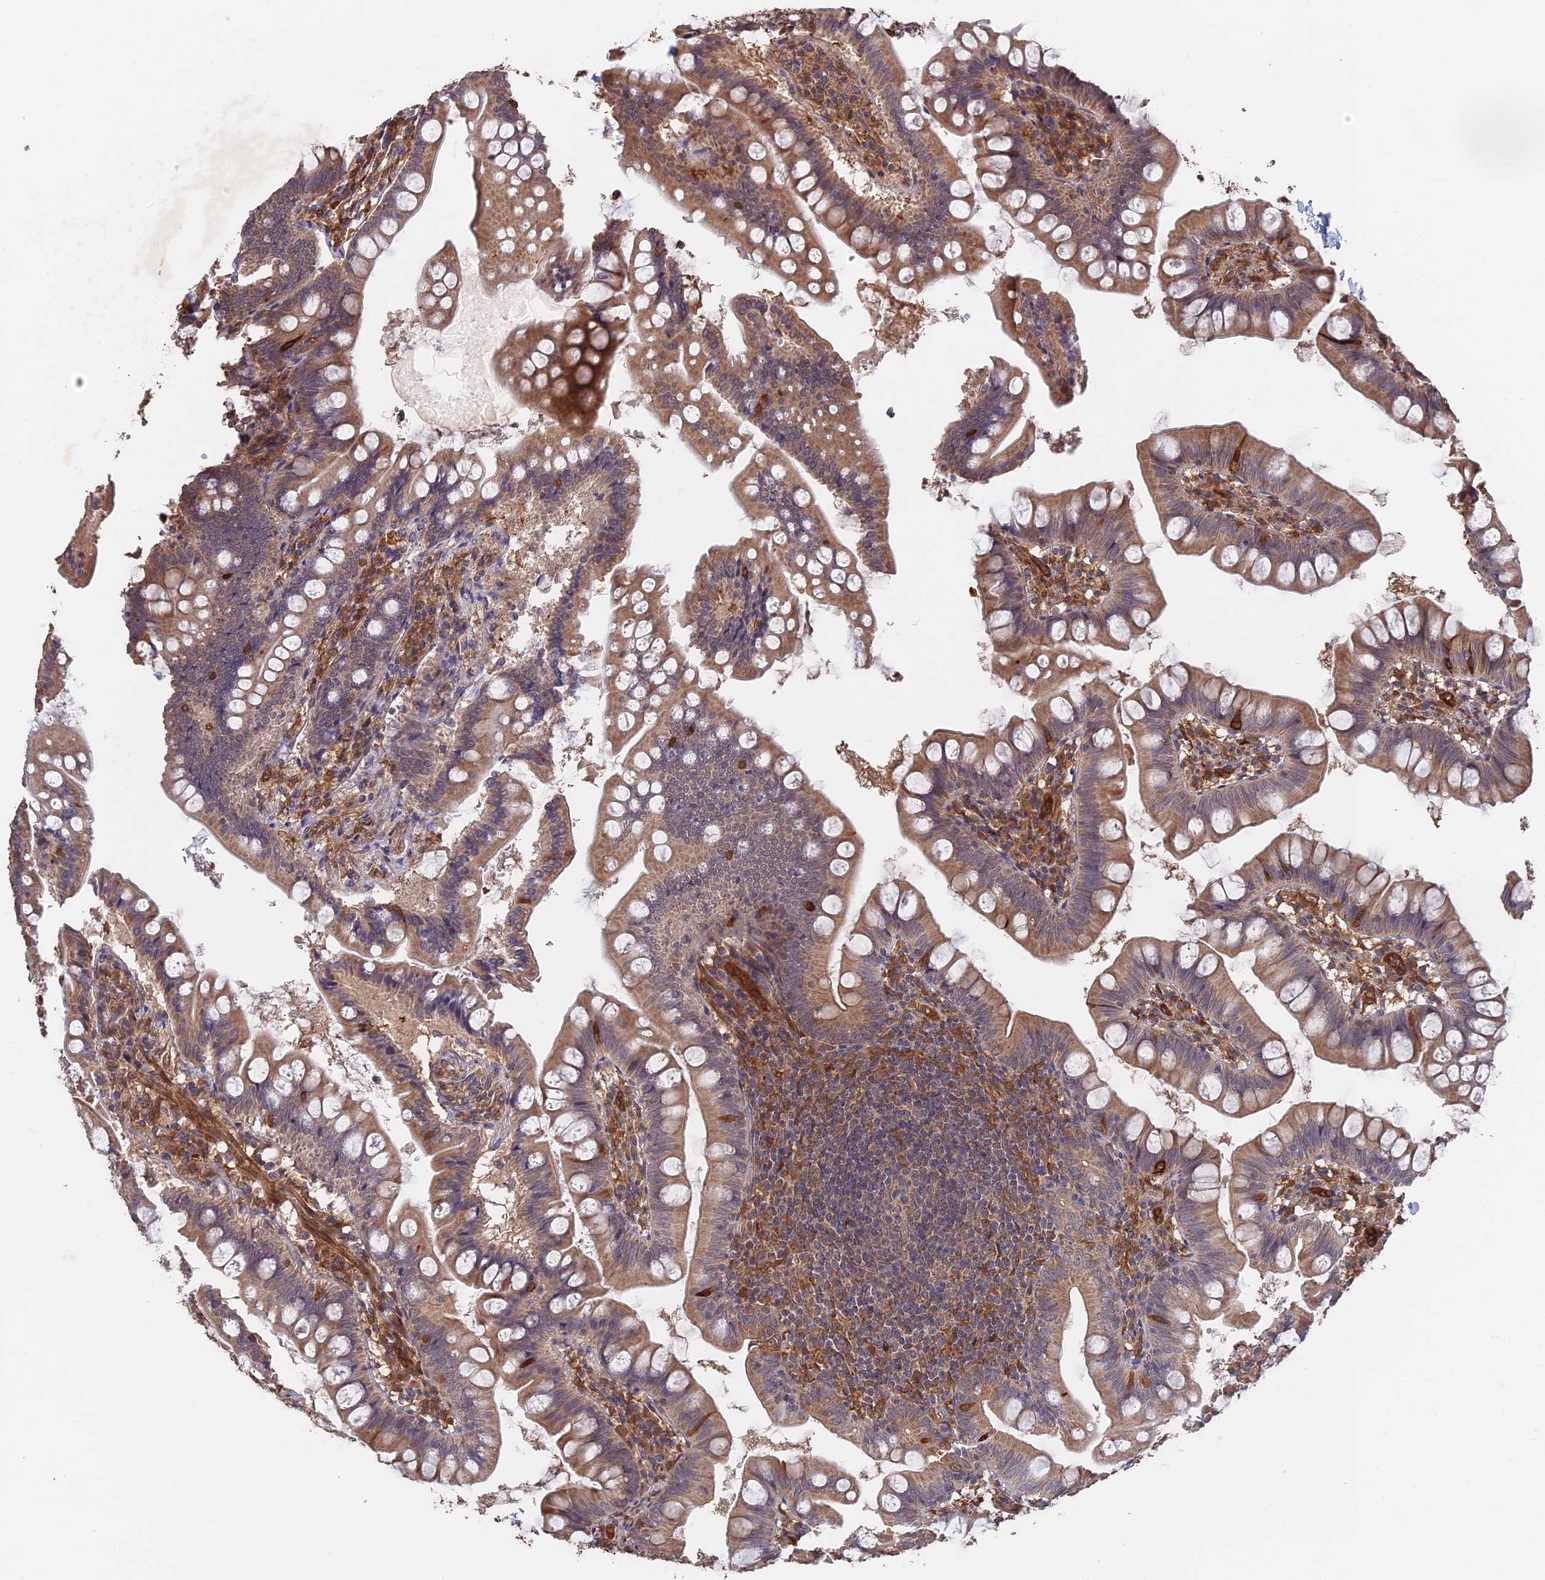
{"staining": {"intensity": "moderate", "quantity": "25%-75%", "location": "cytoplasmic/membranous"}, "tissue": "small intestine", "cell_type": "Glandular cells", "image_type": "normal", "snomed": [{"axis": "morphology", "description": "Normal tissue, NOS"}, {"axis": "topography", "description": "Small intestine"}], "caption": "IHC of unremarkable small intestine shows medium levels of moderate cytoplasmic/membranous staining in approximately 25%-75% of glandular cells. The staining was performed using DAB (3,3'-diaminobenzidine), with brown indicating positive protein expression. Nuclei are stained blue with hematoxylin.", "gene": "SAC3D1", "patient": {"sex": "male", "age": 7}}